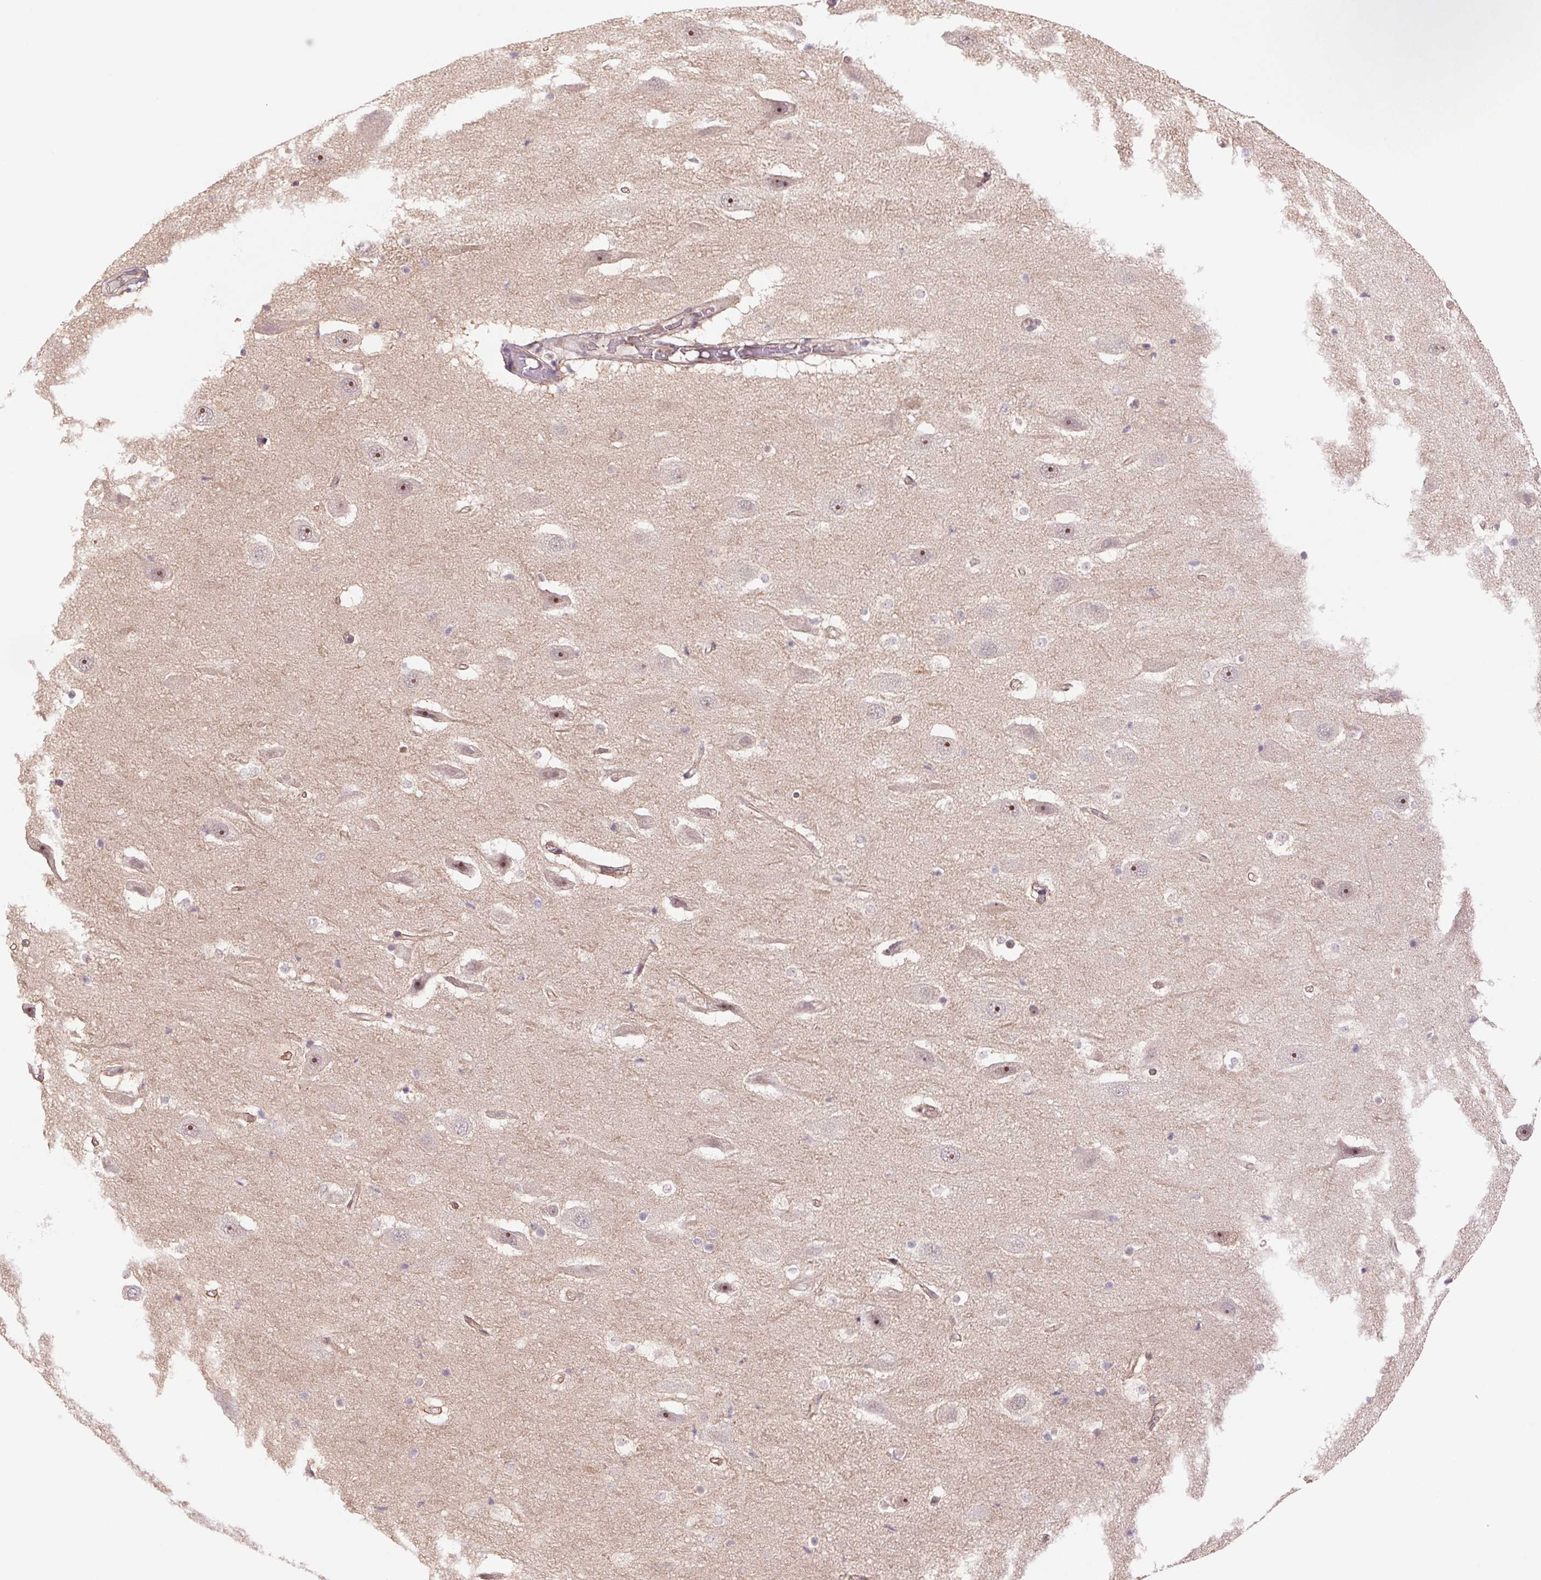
{"staining": {"intensity": "weak", "quantity": "<25%", "location": "nuclear"}, "tissue": "hippocampus", "cell_type": "Glial cells", "image_type": "normal", "snomed": [{"axis": "morphology", "description": "Normal tissue, NOS"}, {"axis": "topography", "description": "Hippocampus"}], "caption": "The micrograph displays no staining of glial cells in benign hippocampus.", "gene": "CWC25", "patient": {"sex": "male", "age": 26}}